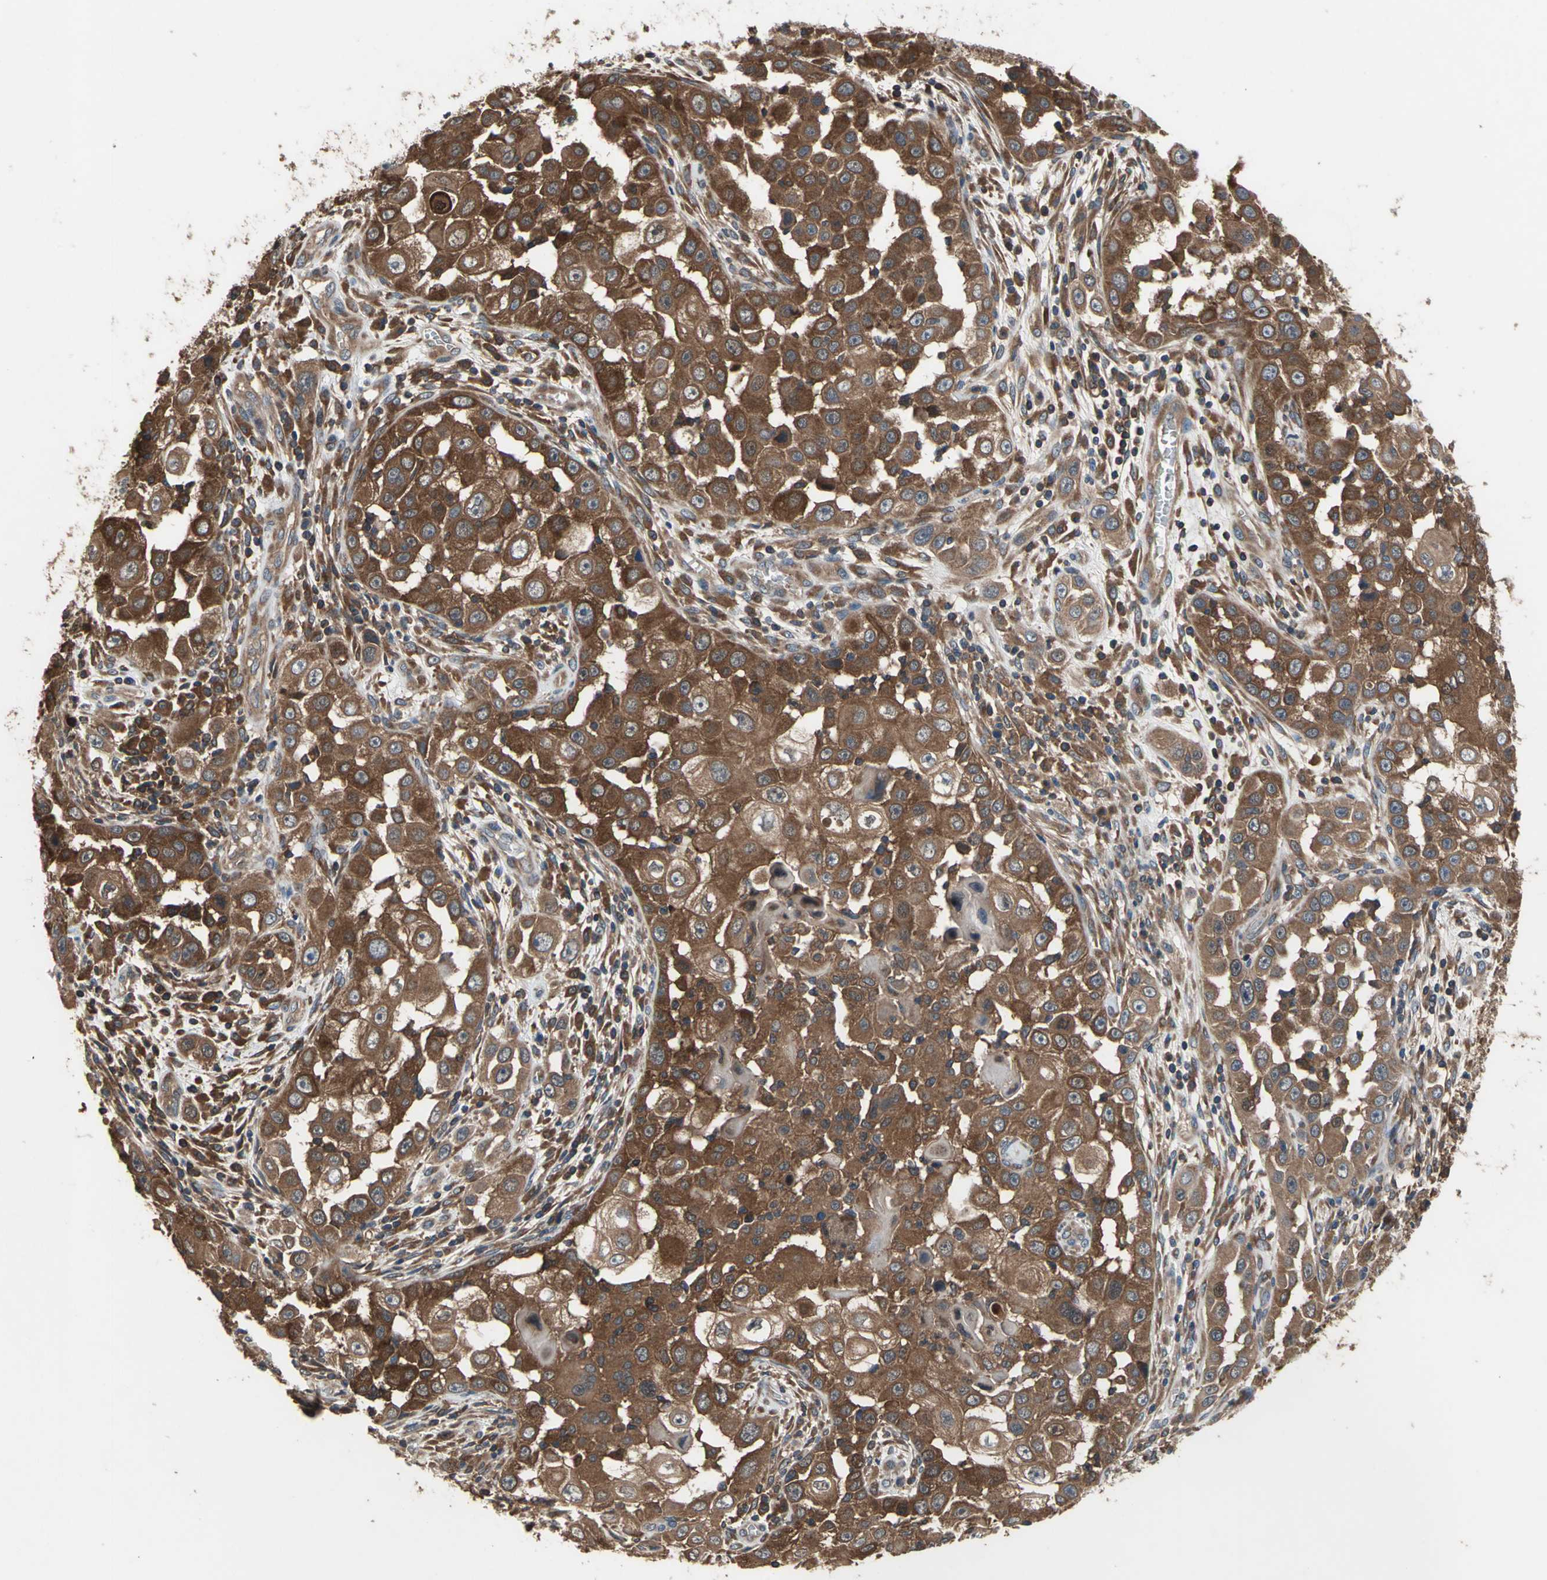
{"staining": {"intensity": "strong", "quantity": ">75%", "location": "cytoplasmic/membranous"}, "tissue": "head and neck cancer", "cell_type": "Tumor cells", "image_type": "cancer", "snomed": [{"axis": "morphology", "description": "Carcinoma, NOS"}, {"axis": "topography", "description": "Head-Neck"}], "caption": "Tumor cells display strong cytoplasmic/membranous staining in about >75% of cells in head and neck cancer (carcinoma).", "gene": "CAPN1", "patient": {"sex": "male", "age": 87}}